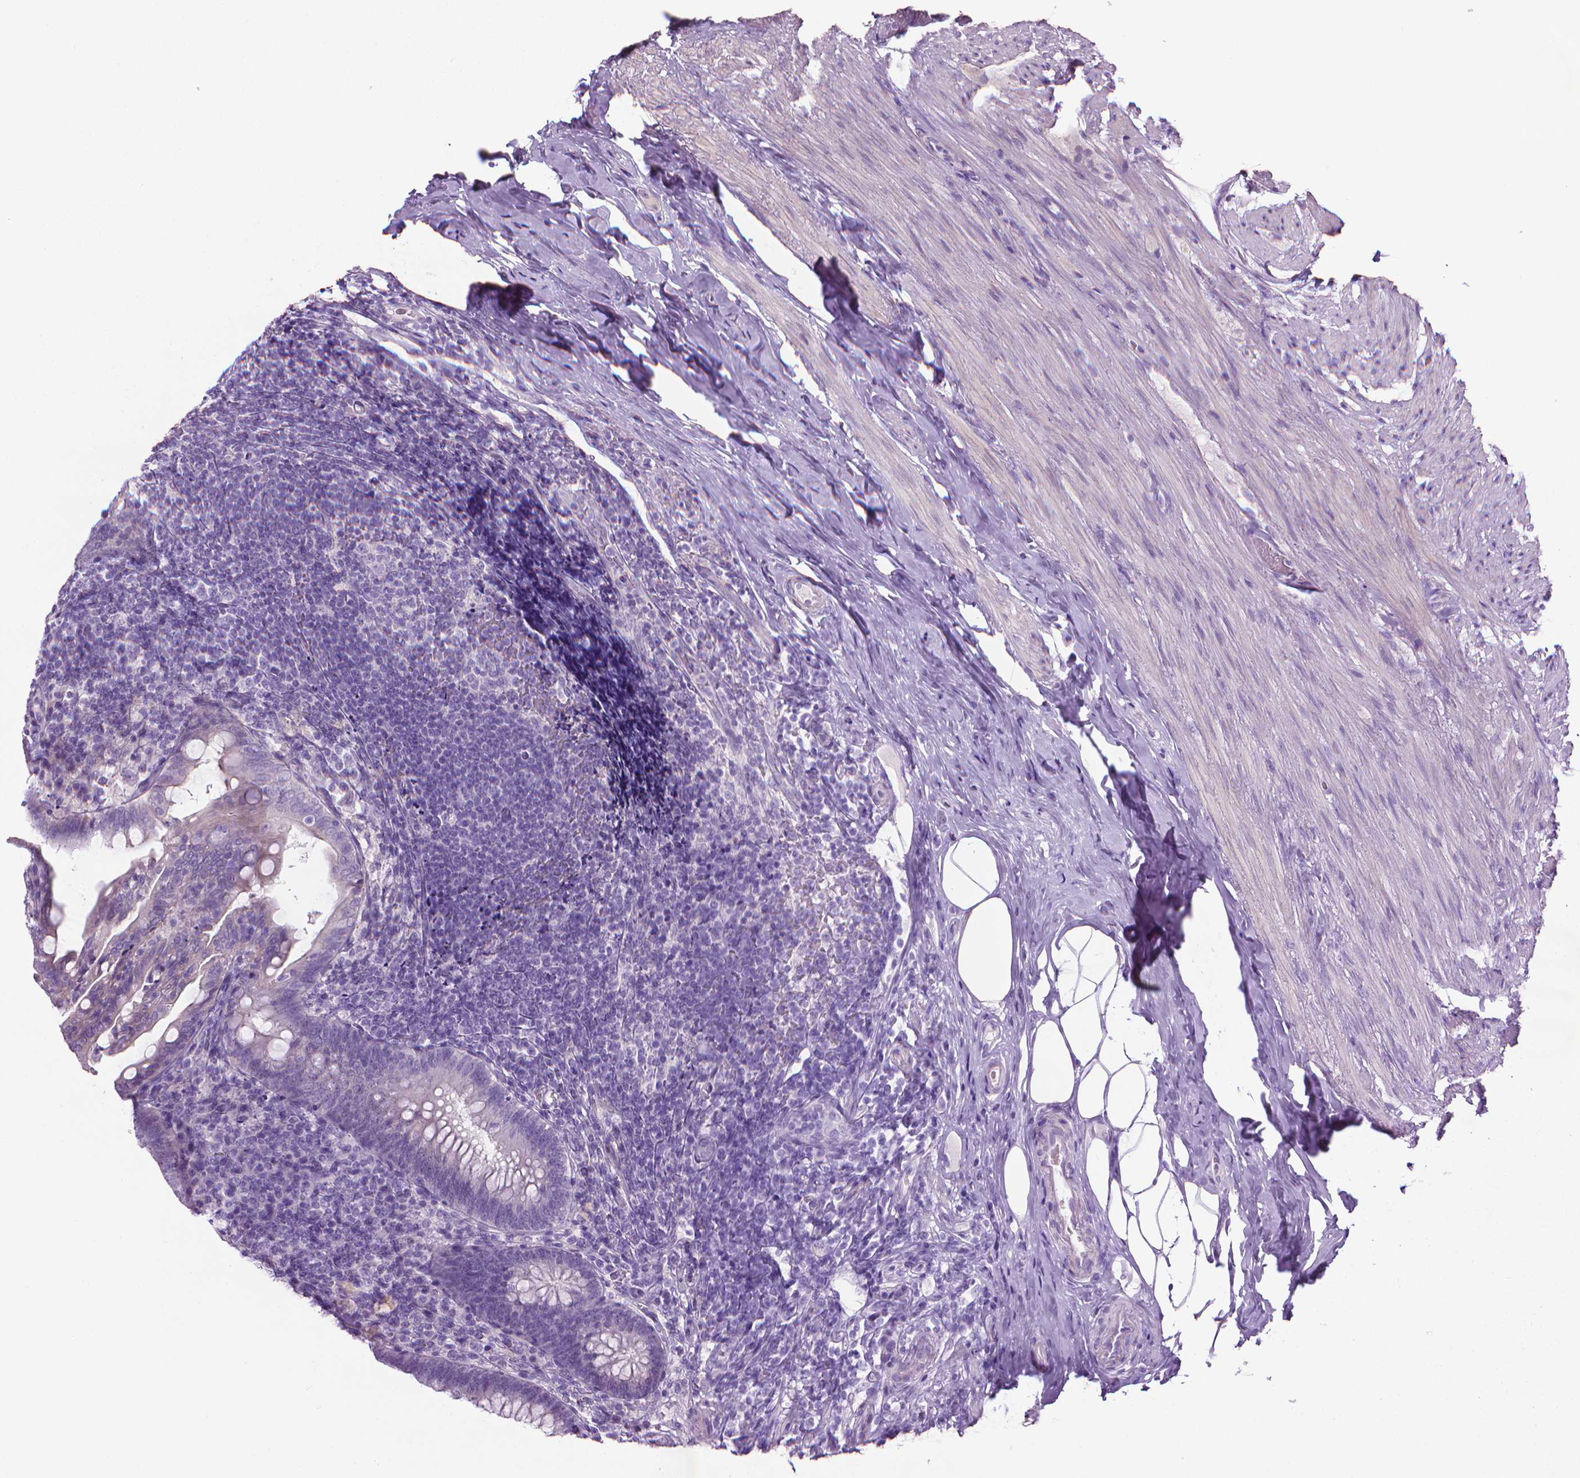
{"staining": {"intensity": "negative", "quantity": "none", "location": "none"}, "tissue": "appendix", "cell_type": "Glandular cells", "image_type": "normal", "snomed": [{"axis": "morphology", "description": "Normal tissue, NOS"}, {"axis": "topography", "description": "Appendix"}], "caption": "DAB immunohistochemical staining of normal appendix exhibits no significant expression in glandular cells.", "gene": "DNAI7", "patient": {"sex": "male", "age": 47}}